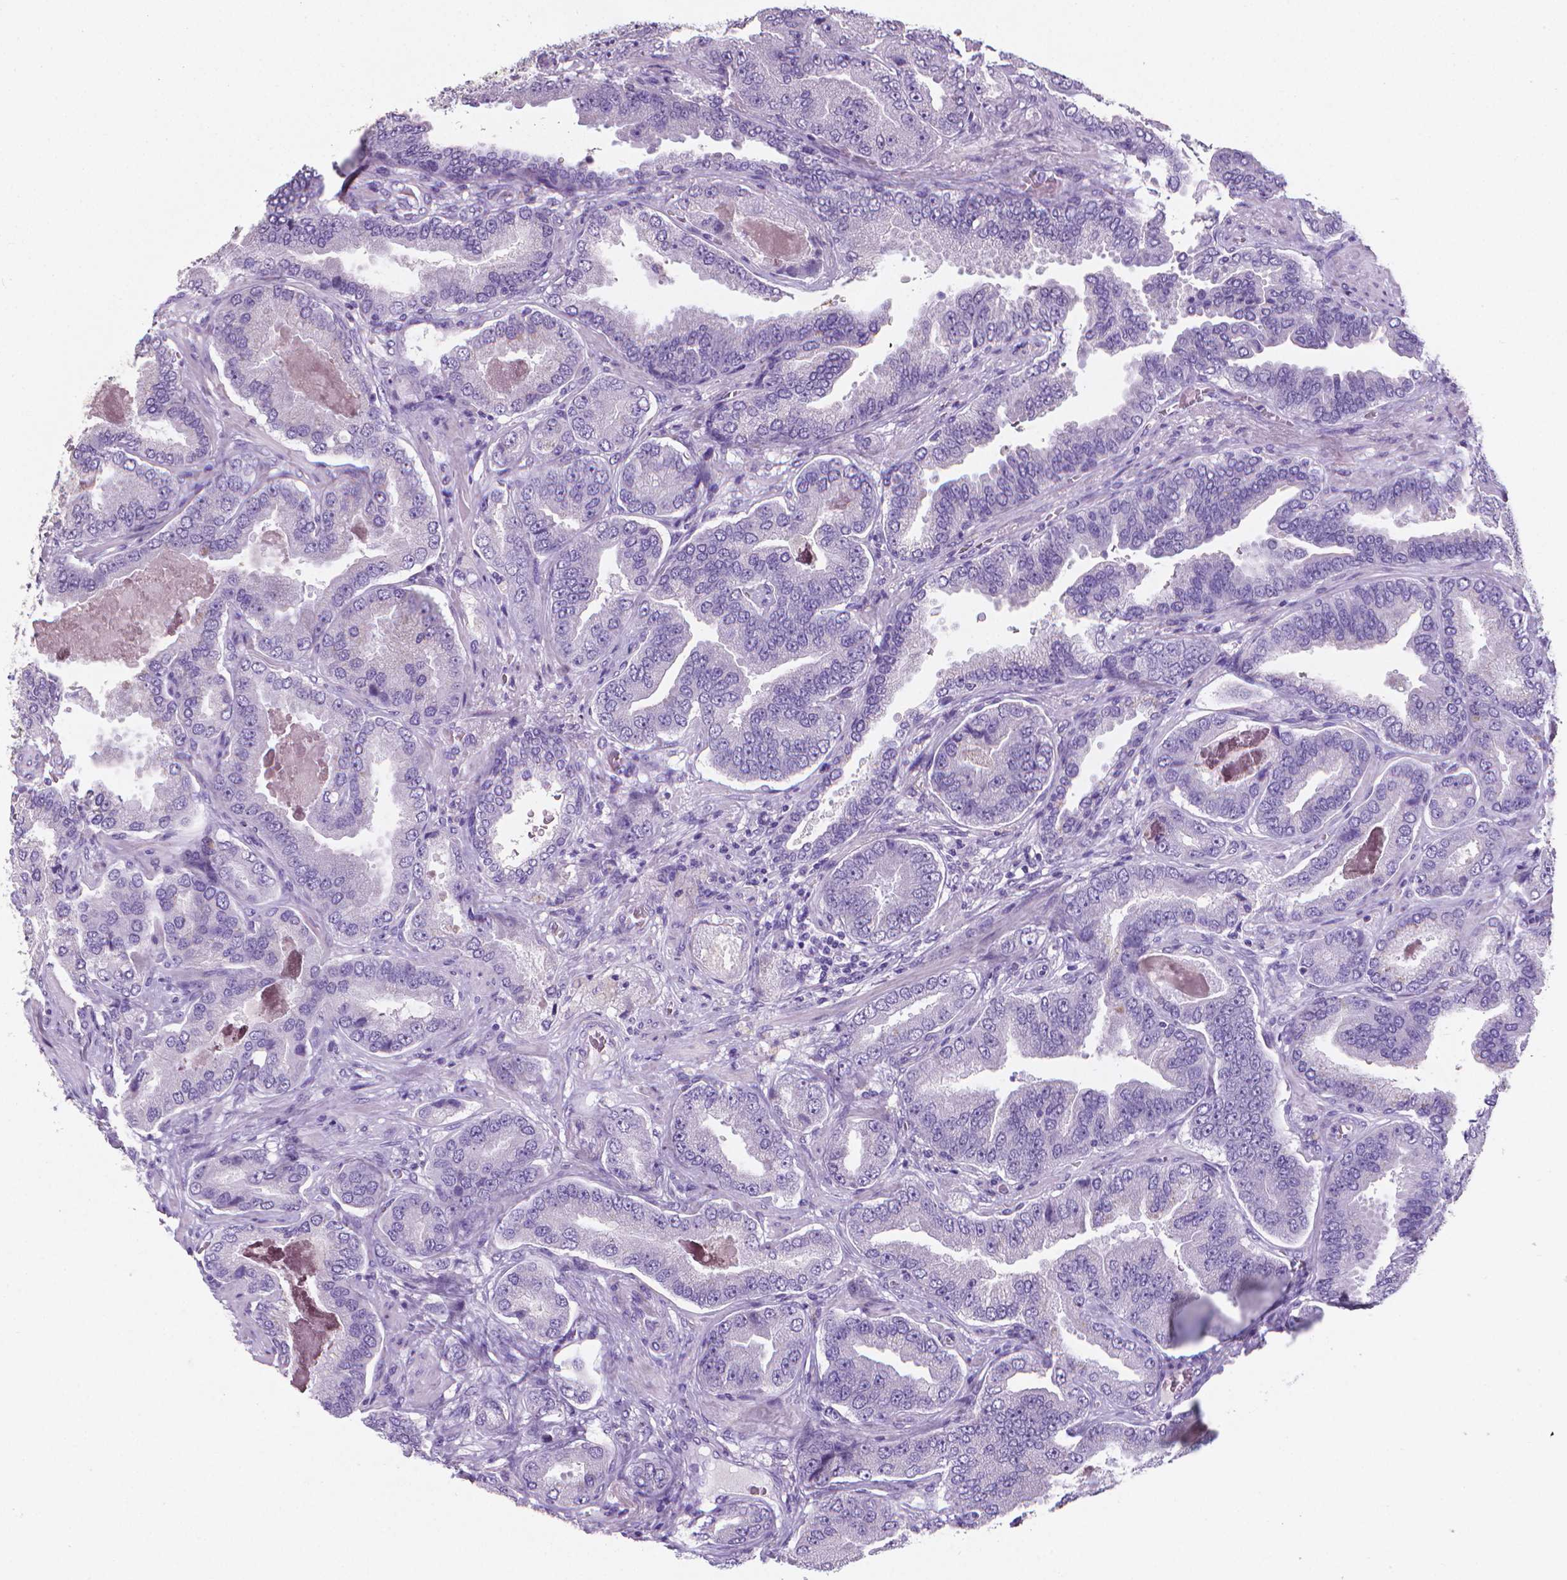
{"staining": {"intensity": "negative", "quantity": "none", "location": "none"}, "tissue": "prostate cancer", "cell_type": "Tumor cells", "image_type": "cancer", "snomed": [{"axis": "morphology", "description": "Adenocarcinoma, NOS"}, {"axis": "topography", "description": "Prostate"}], "caption": "There is no significant staining in tumor cells of adenocarcinoma (prostate). (DAB (3,3'-diaminobenzidine) immunohistochemistry (IHC) visualized using brightfield microscopy, high magnification).", "gene": "XPNPEP2", "patient": {"sex": "male", "age": 64}}